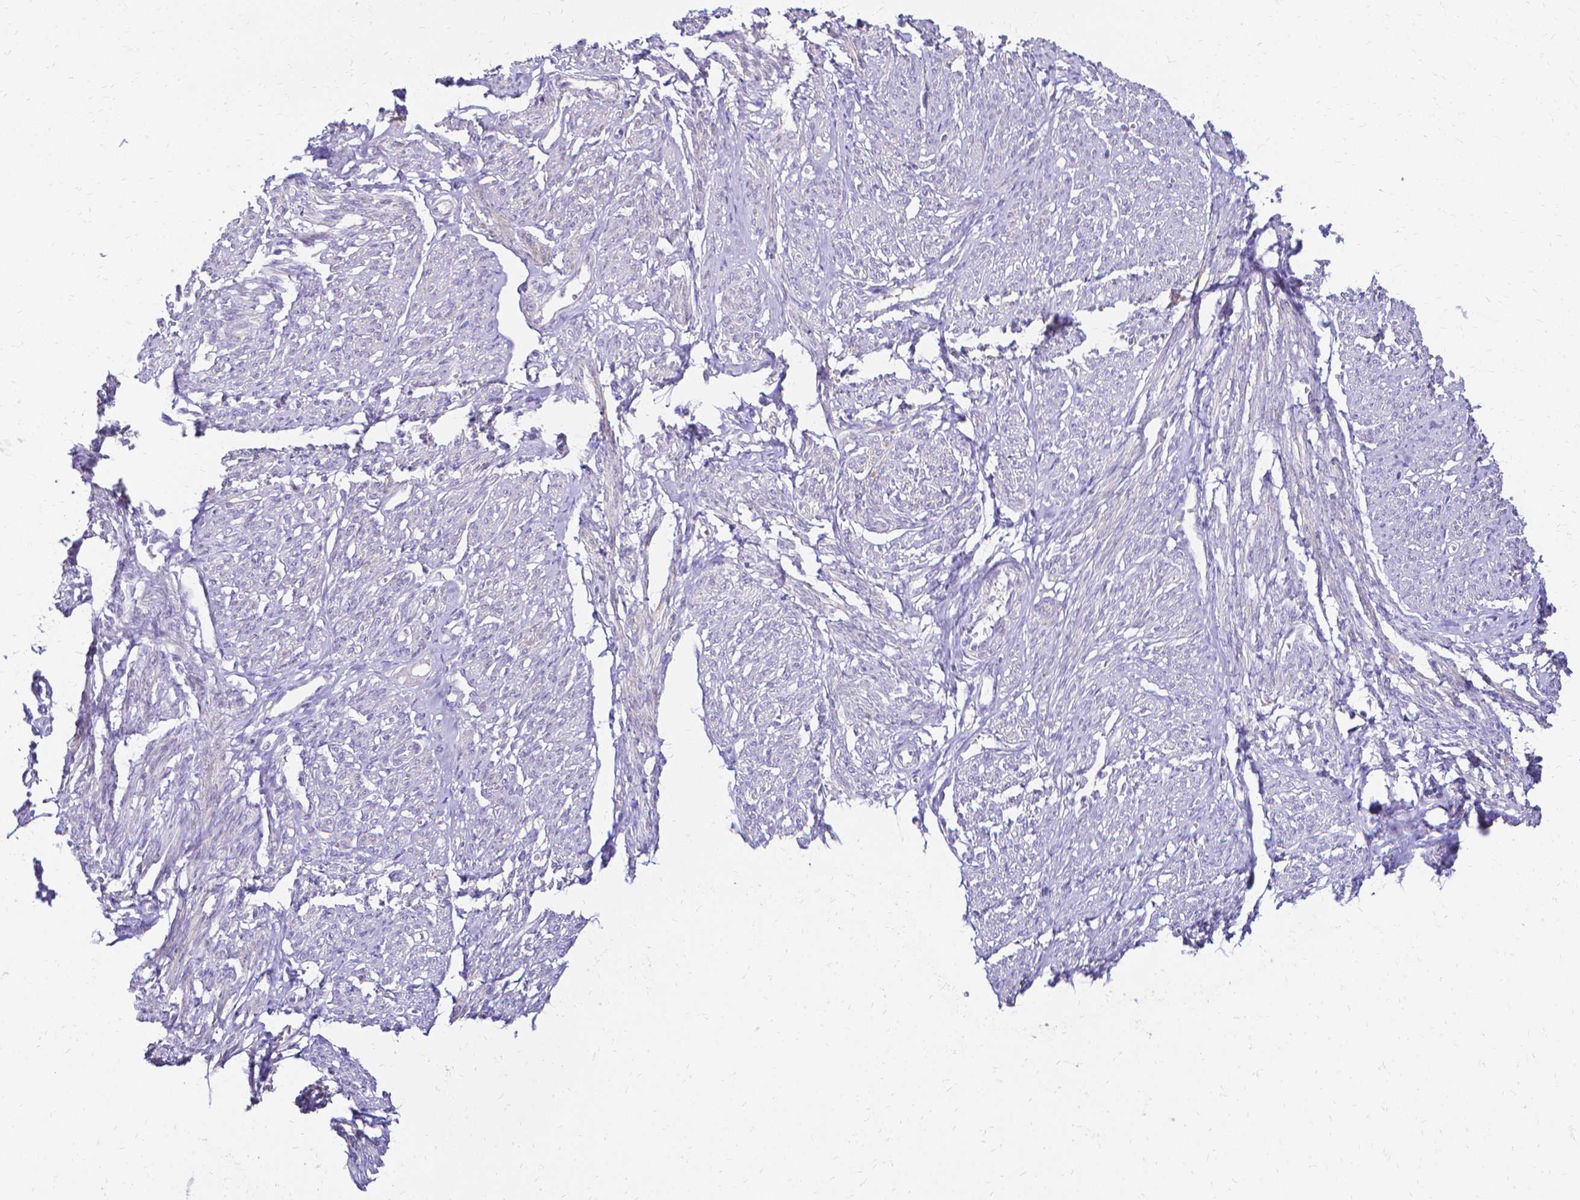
{"staining": {"intensity": "moderate", "quantity": "<25%", "location": "cytoplasmic/membranous"}, "tissue": "smooth muscle", "cell_type": "Smooth muscle cells", "image_type": "normal", "snomed": [{"axis": "morphology", "description": "Normal tissue, NOS"}, {"axis": "topography", "description": "Smooth muscle"}], "caption": "The micrograph shows staining of unremarkable smooth muscle, revealing moderate cytoplasmic/membranous protein staining (brown color) within smooth muscle cells.", "gene": "CCNB1", "patient": {"sex": "female", "age": 65}}